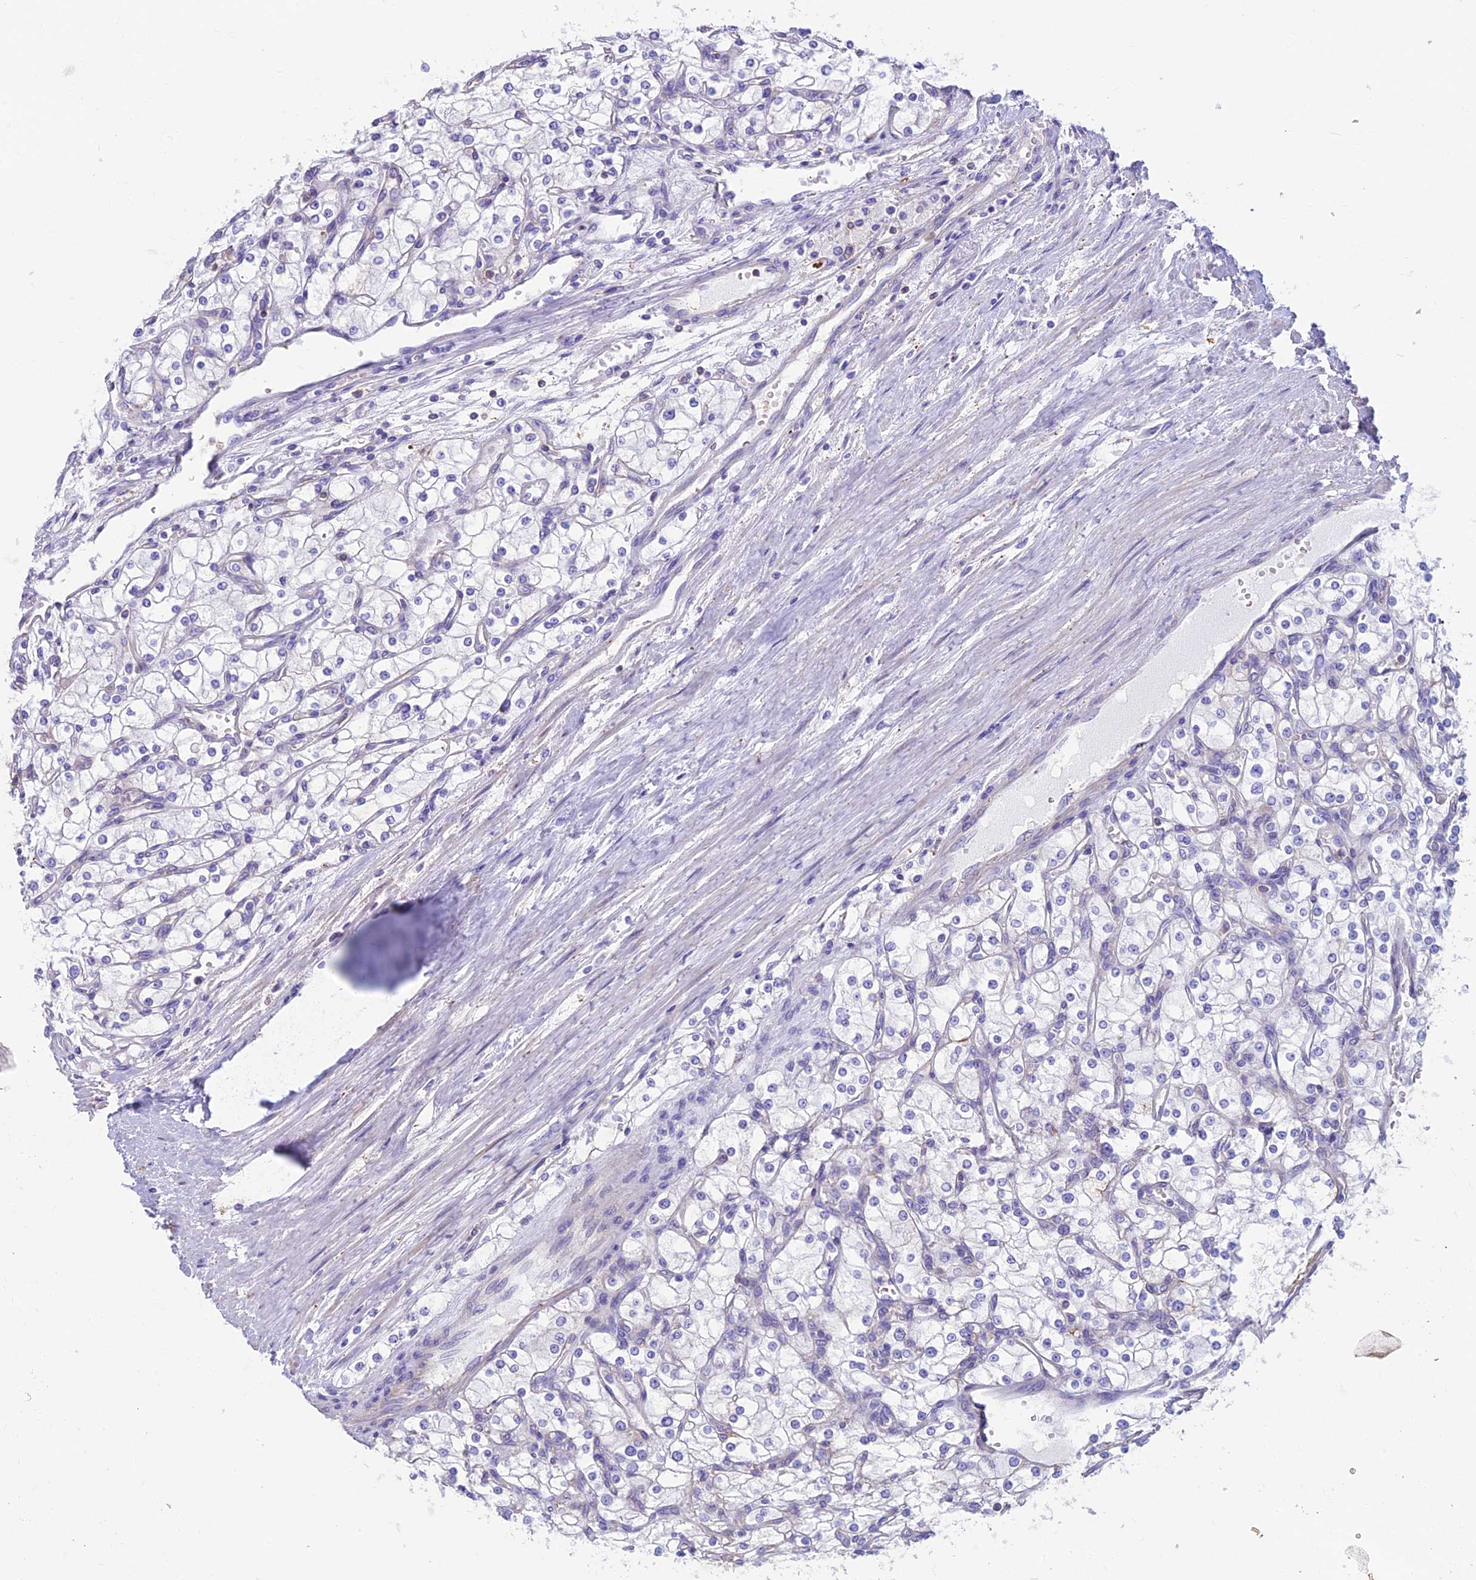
{"staining": {"intensity": "negative", "quantity": "none", "location": "none"}, "tissue": "renal cancer", "cell_type": "Tumor cells", "image_type": "cancer", "snomed": [{"axis": "morphology", "description": "Adenocarcinoma, NOS"}, {"axis": "topography", "description": "Kidney"}], "caption": "This is a image of immunohistochemistry staining of renal cancer (adenocarcinoma), which shows no positivity in tumor cells.", "gene": "CDAN1", "patient": {"sex": "male", "age": 80}}